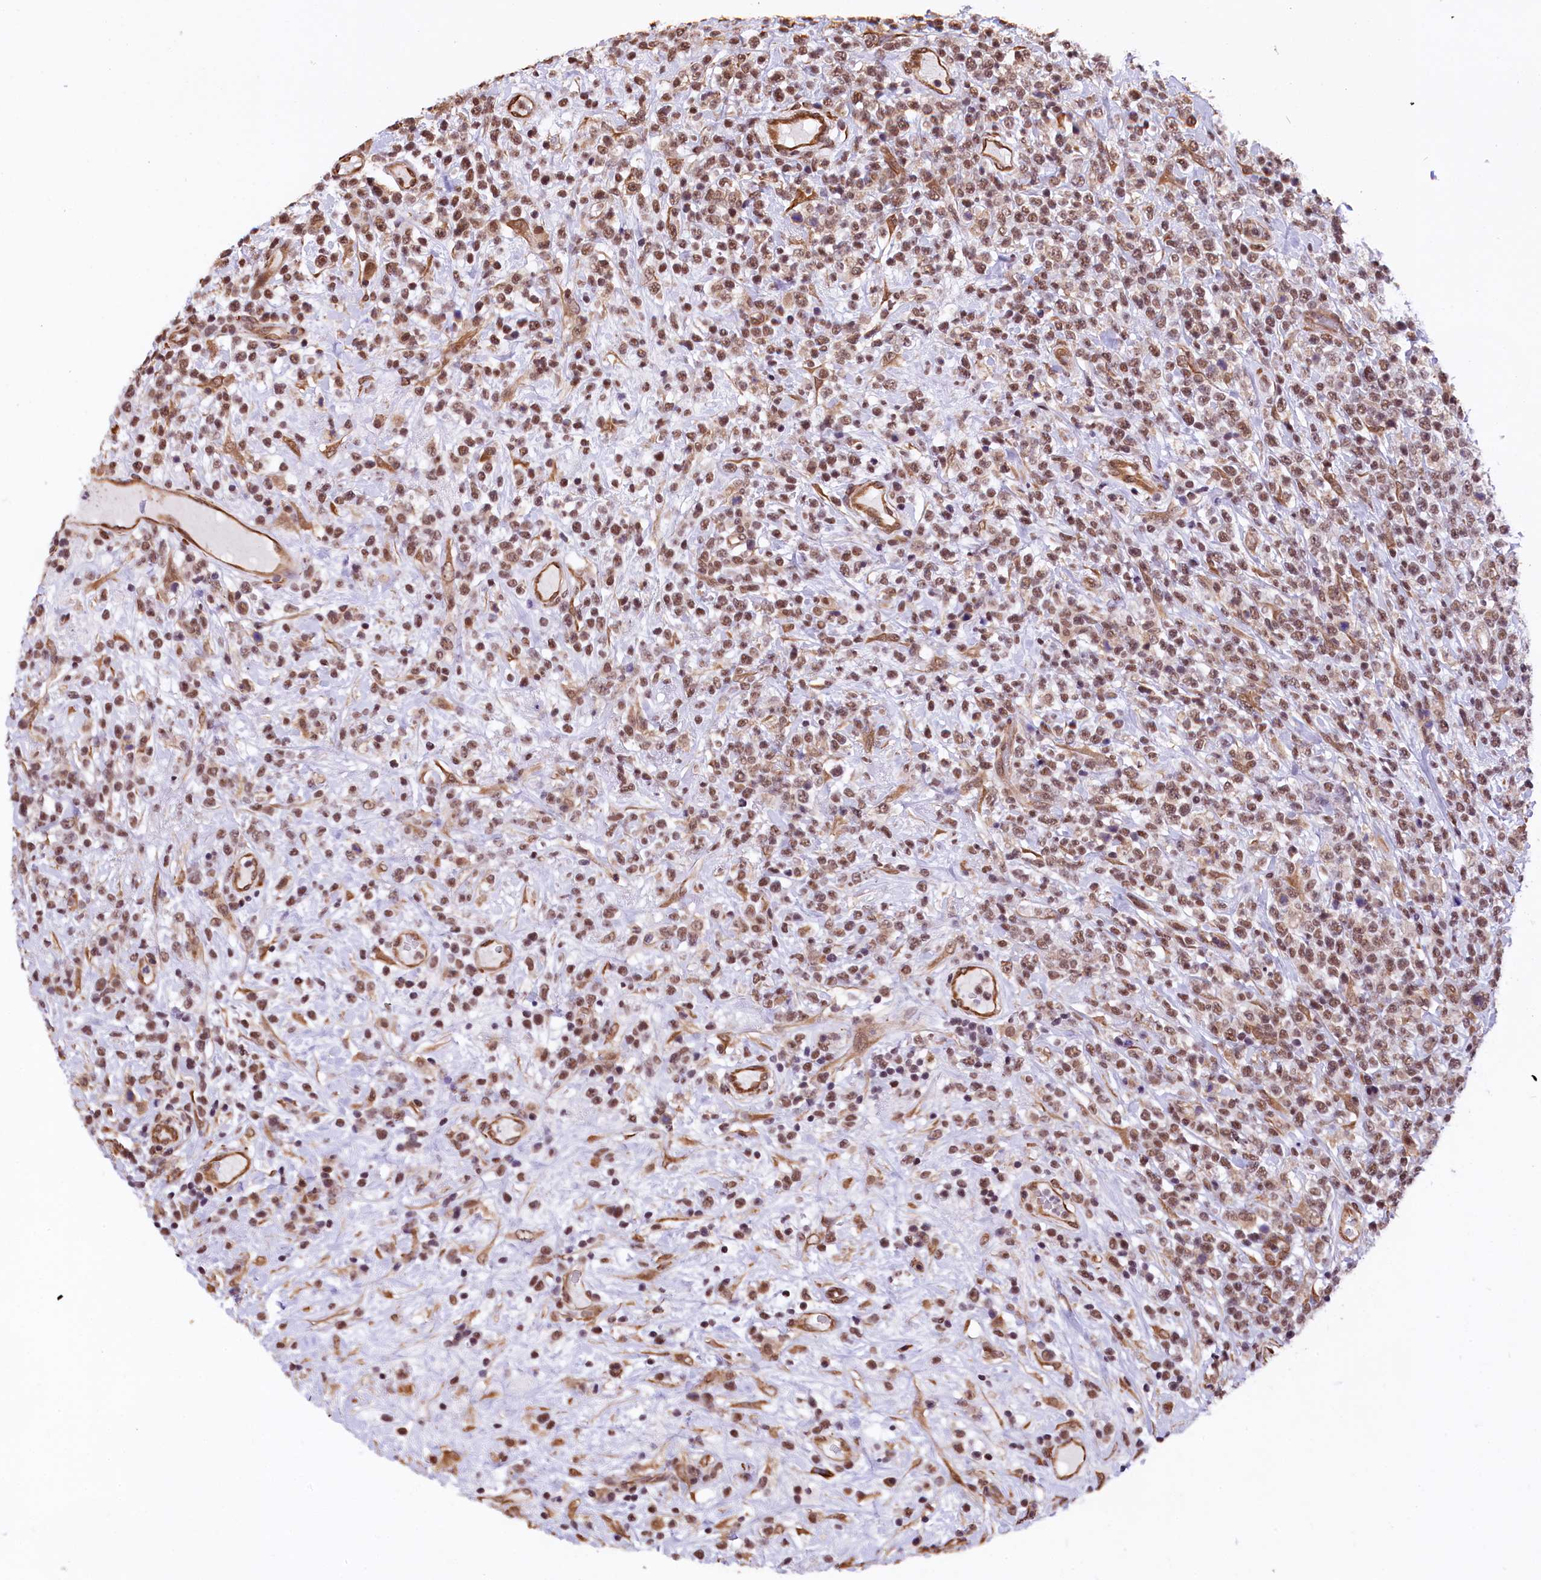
{"staining": {"intensity": "moderate", "quantity": ">75%", "location": "nuclear"}, "tissue": "lymphoma", "cell_type": "Tumor cells", "image_type": "cancer", "snomed": [{"axis": "morphology", "description": "Malignant lymphoma, non-Hodgkin's type, High grade"}, {"axis": "topography", "description": "Colon"}], "caption": "This histopathology image exhibits immunohistochemistry staining of human high-grade malignant lymphoma, non-Hodgkin's type, with medium moderate nuclear positivity in about >75% of tumor cells.", "gene": "ZC3H4", "patient": {"sex": "female", "age": 53}}